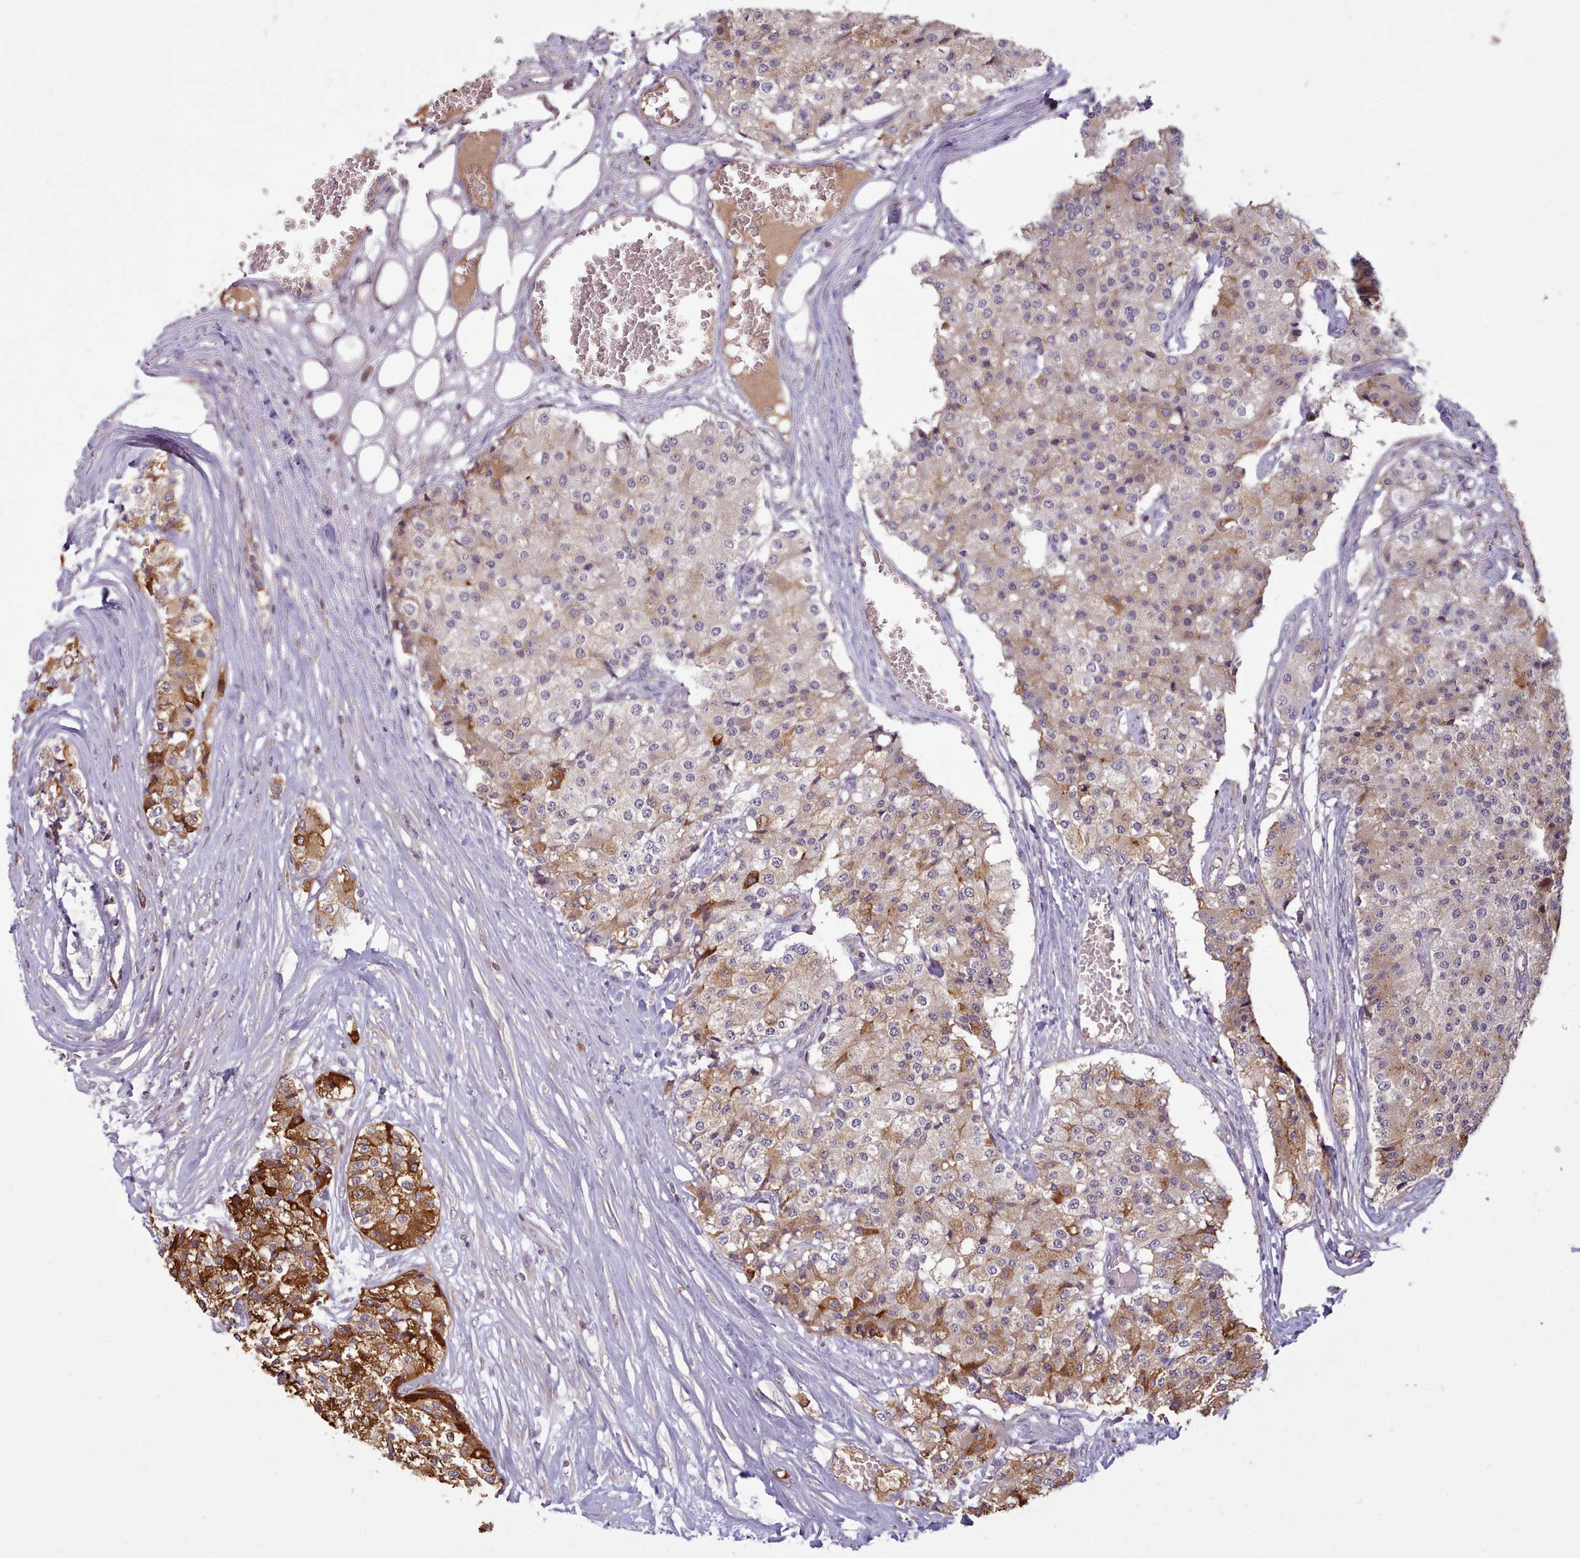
{"staining": {"intensity": "moderate", "quantity": "<25%", "location": "cytoplasmic/membranous"}, "tissue": "carcinoid", "cell_type": "Tumor cells", "image_type": "cancer", "snomed": [{"axis": "morphology", "description": "Carcinoid, malignant, NOS"}, {"axis": "topography", "description": "Colon"}], "caption": "This is an image of immunohistochemistry (IHC) staining of carcinoid, which shows moderate staining in the cytoplasmic/membranous of tumor cells.", "gene": "NMRK1", "patient": {"sex": "female", "age": 52}}